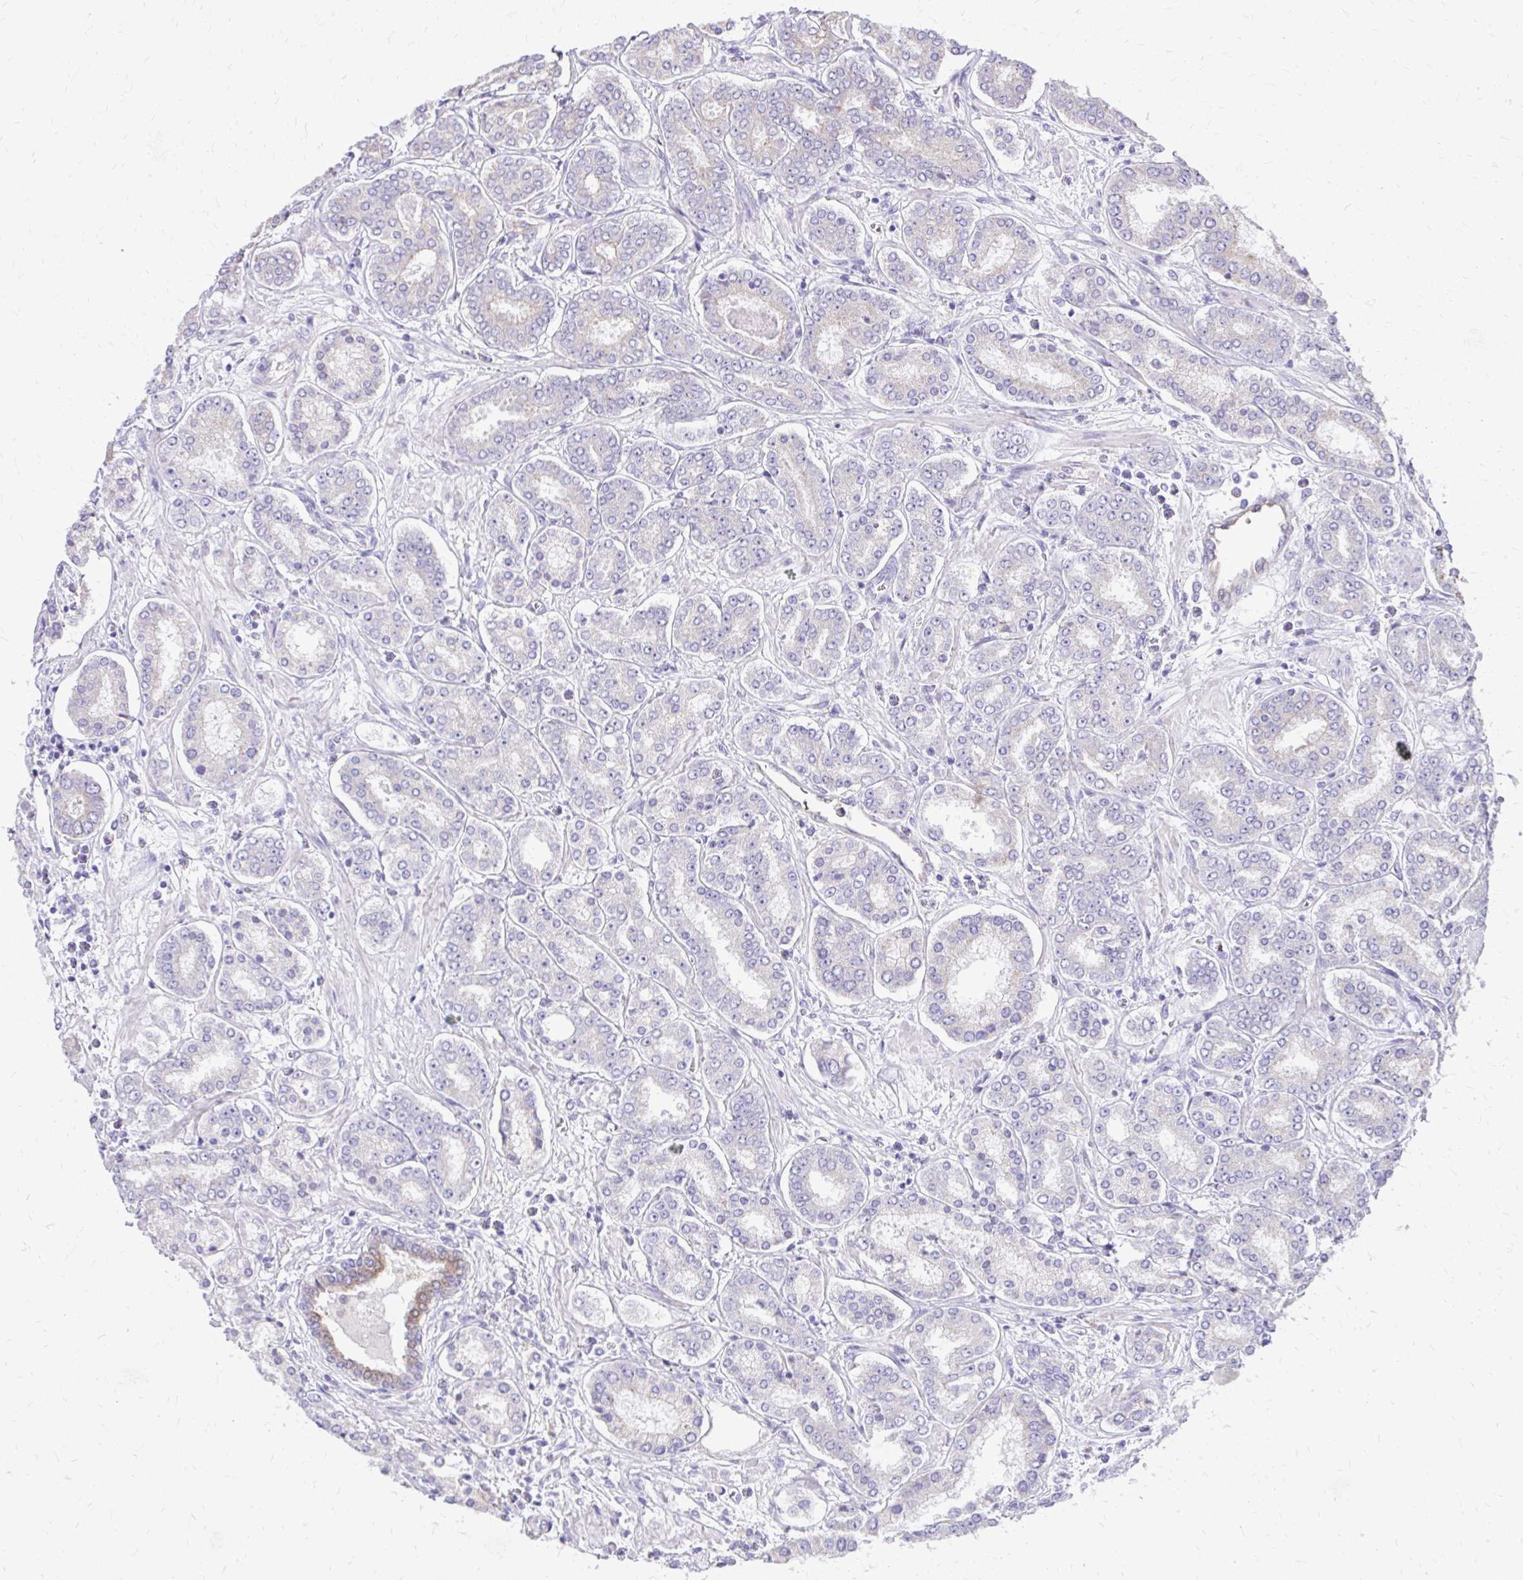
{"staining": {"intensity": "negative", "quantity": "none", "location": "none"}, "tissue": "prostate cancer", "cell_type": "Tumor cells", "image_type": "cancer", "snomed": [{"axis": "morphology", "description": "Adenocarcinoma, High grade"}, {"axis": "topography", "description": "Prostate"}], "caption": "Immunohistochemistry histopathology image of prostate high-grade adenocarcinoma stained for a protein (brown), which reveals no expression in tumor cells. (Stains: DAB immunohistochemistry (IHC) with hematoxylin counter stain, Microscopy: brightfield microscopy at high magnification).", "gene": "NNMT", "patient": {"sex": "male", "age": 72}}